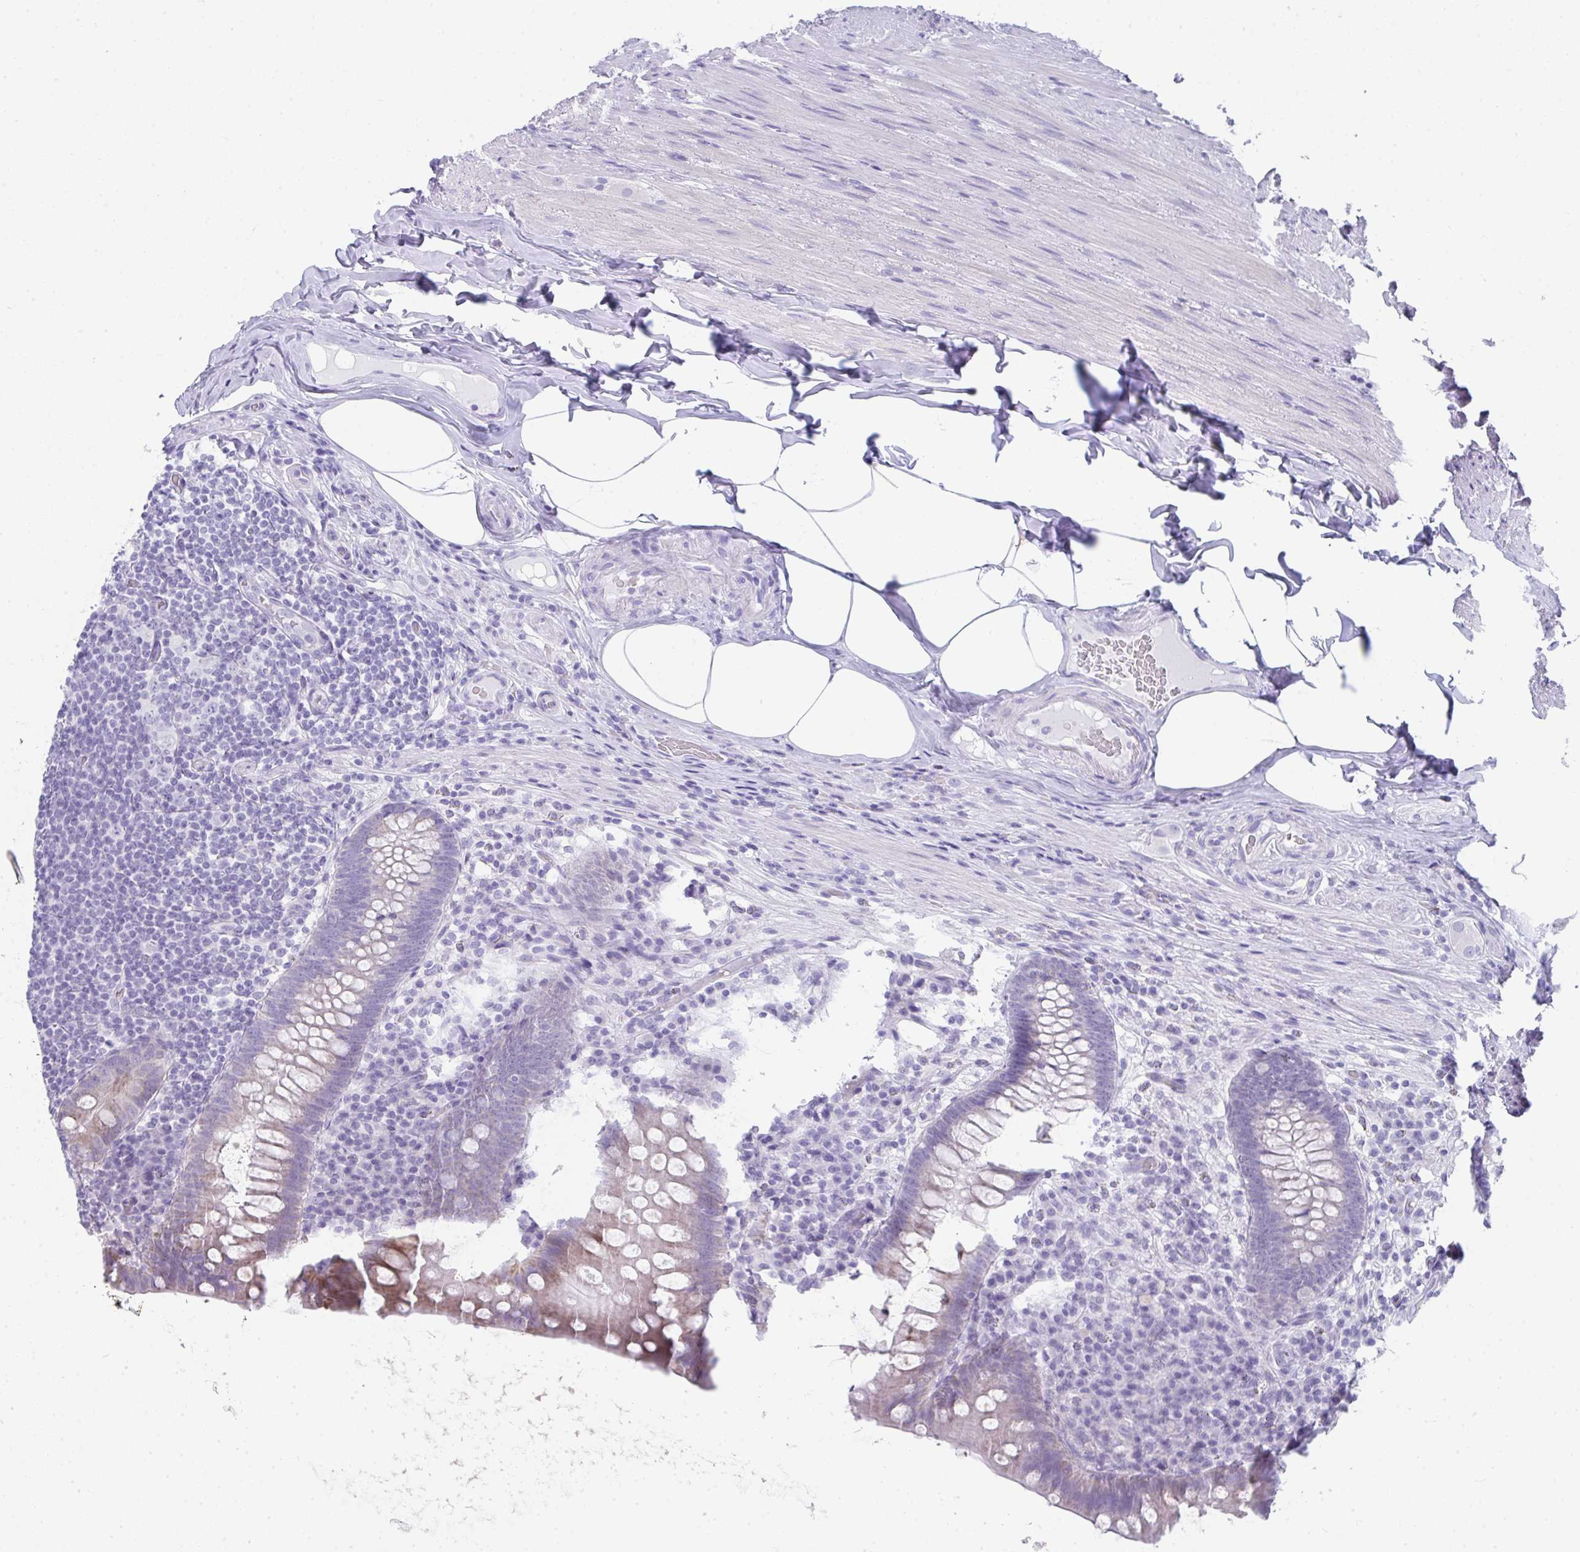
{"staining": {"intensity": "weak", "quantity": "<25%", "location": "cytoplasmic/membranous"}, "tissue": "appendix", "cell_type": "Glandular cells", "image_type": "normal", "snomed": [{"axis": "morphology", "description": "Normal tissue, NOS"}, {"axis": "topography", "description": "Appendix"}], "caption": "This is an immunohistochemistry (IHC) image of benign appendix. There is no staining in glandular cells.", "gene": "RLF", "patient": {"sex": "male", "age": 71}}